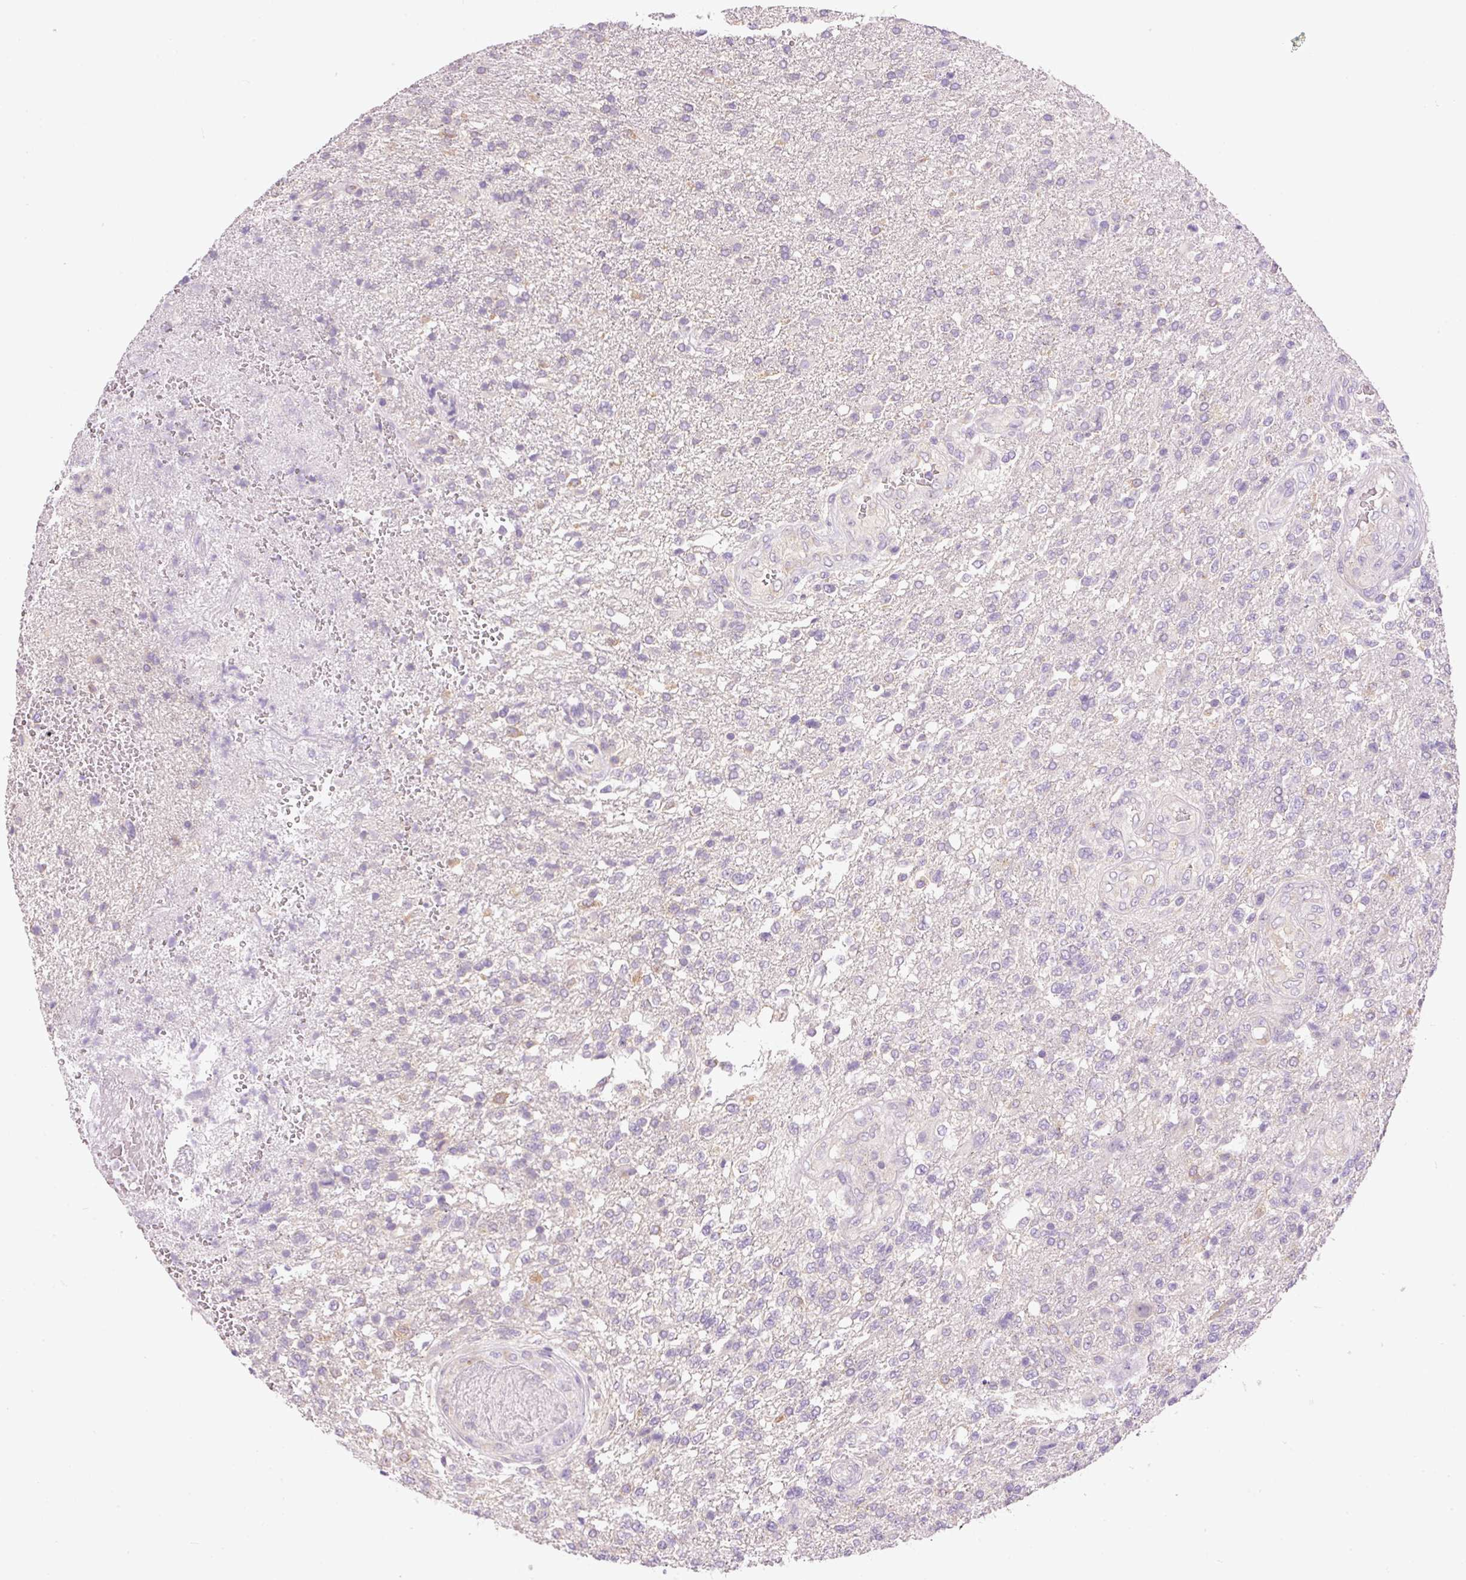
{"staining": {"intensity": "negative", "quantity": "none", "location": "none"}, "tissue": "glioma", "cell_type": "Tumor cells", "image_type": "cancer", "snomed": [{"axis": "morphology", "description": "Glioma, malignant, High grade"}, {"axis": "topography", "description": "Brain"}], "caption": "This is an immunohistochemistry image of glioma. There is no positivity in tumor cells.", "gene": "PNPLA5", "patient": {"sex": "male", "age": 56}}